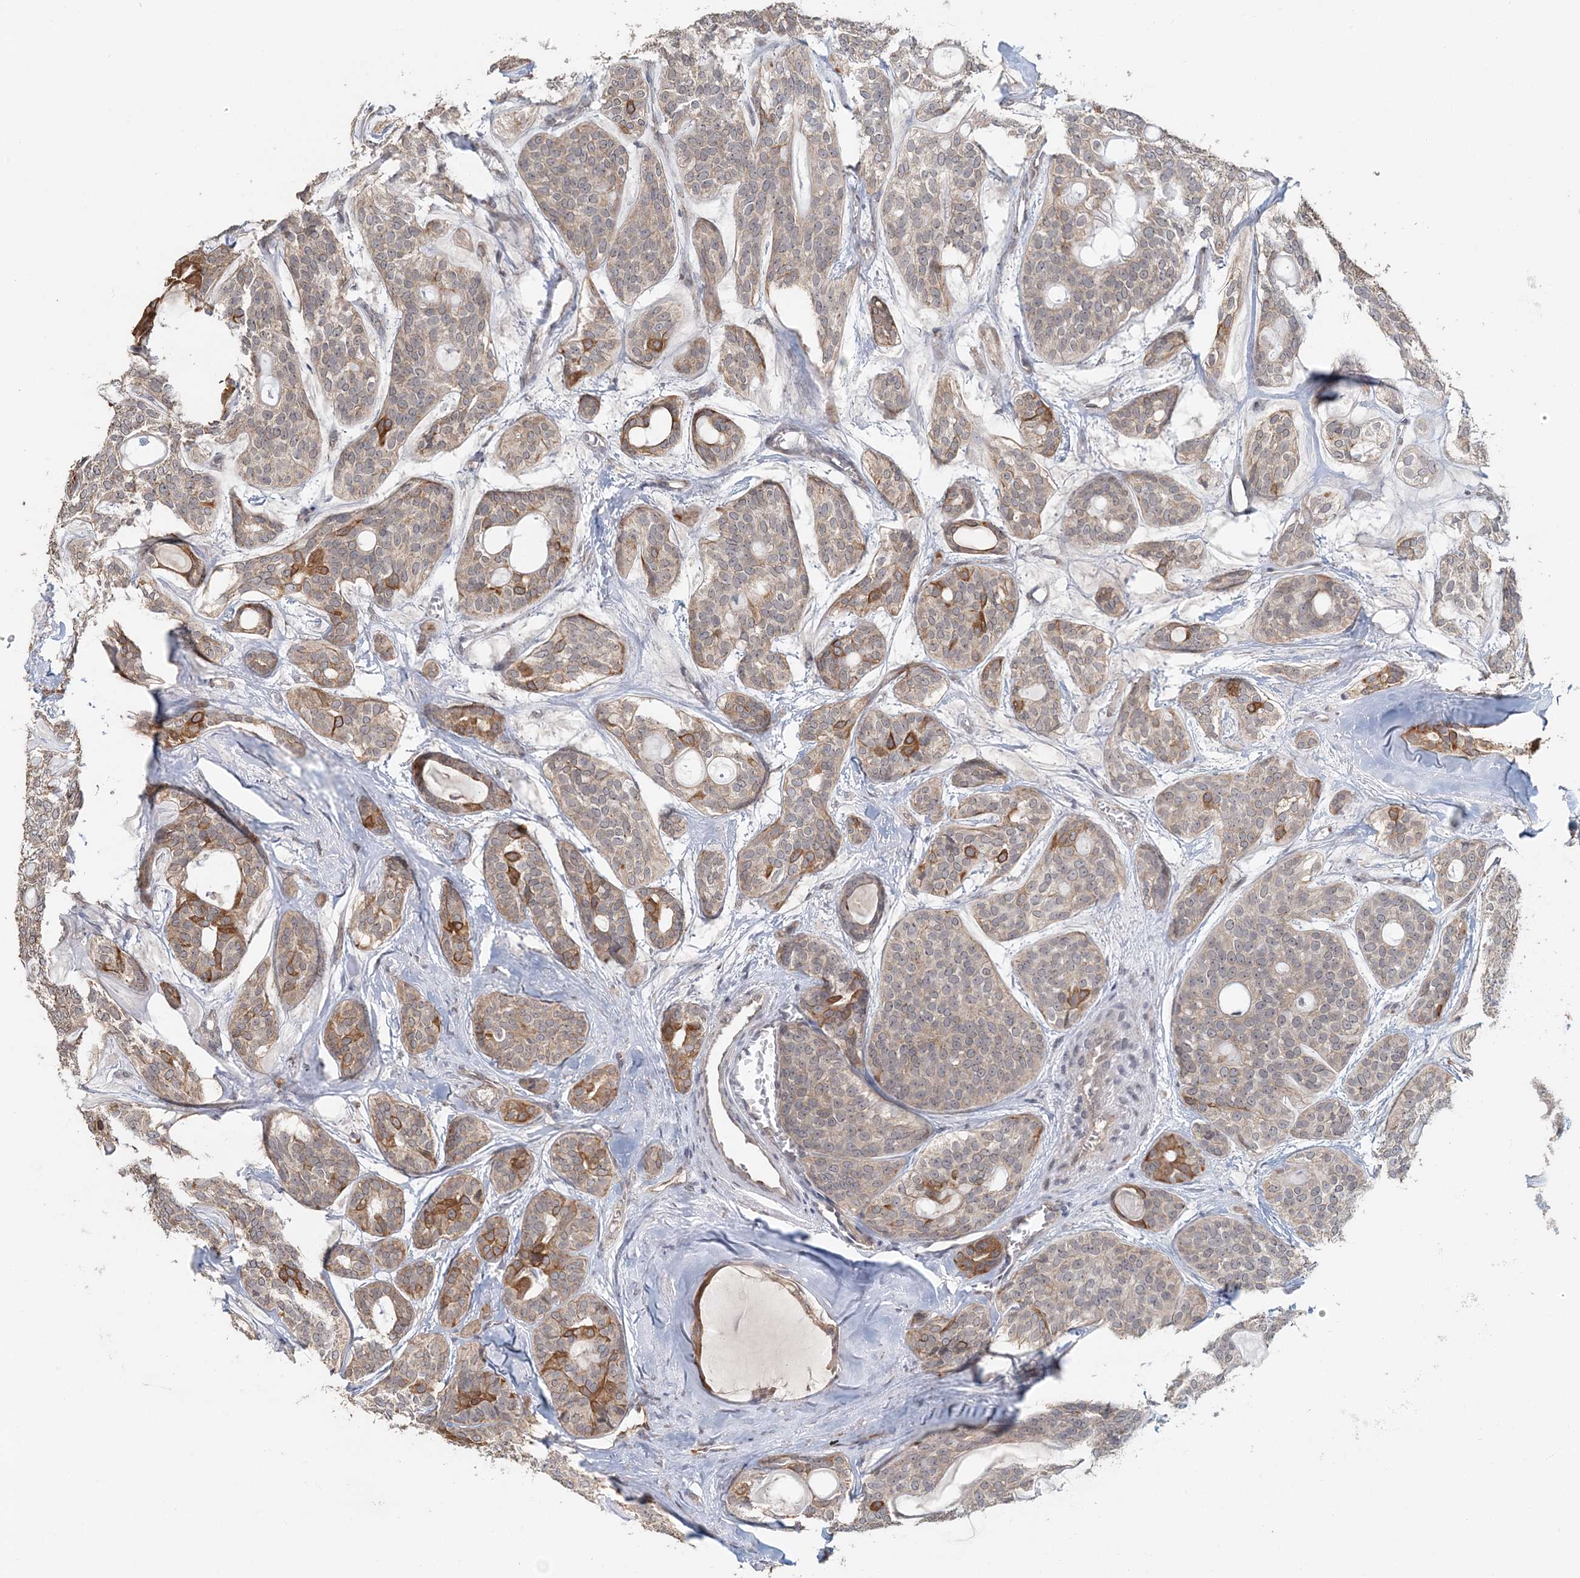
{"staining": {"intensity": "moderate", "quantity": "25%-75%", "location": "cytoplasmic/membranous"}, "tissue": "head and neck cancer", "cell_type": "Tumor cells", "image_type": "cancer", "snomed": [{"axis": "morphology", "description": "Adenocarcinoma, NOS"}, {"axis": "topography", "description": "Head-Neck"}], "caption": "Immunohistochemistry (IHC) image of neoplastic tissue: head and neck adenocarcinoma stained using immunohistochemistry (IHC) displays medium levels of moderate protein expression localized specifically in the cytoplasmic/membranous of tumor cells, appearing as a cytoplasmic/membranous brown color.", "gene": "FBXO38", "patient": {"sex": "male", "age": 66}}